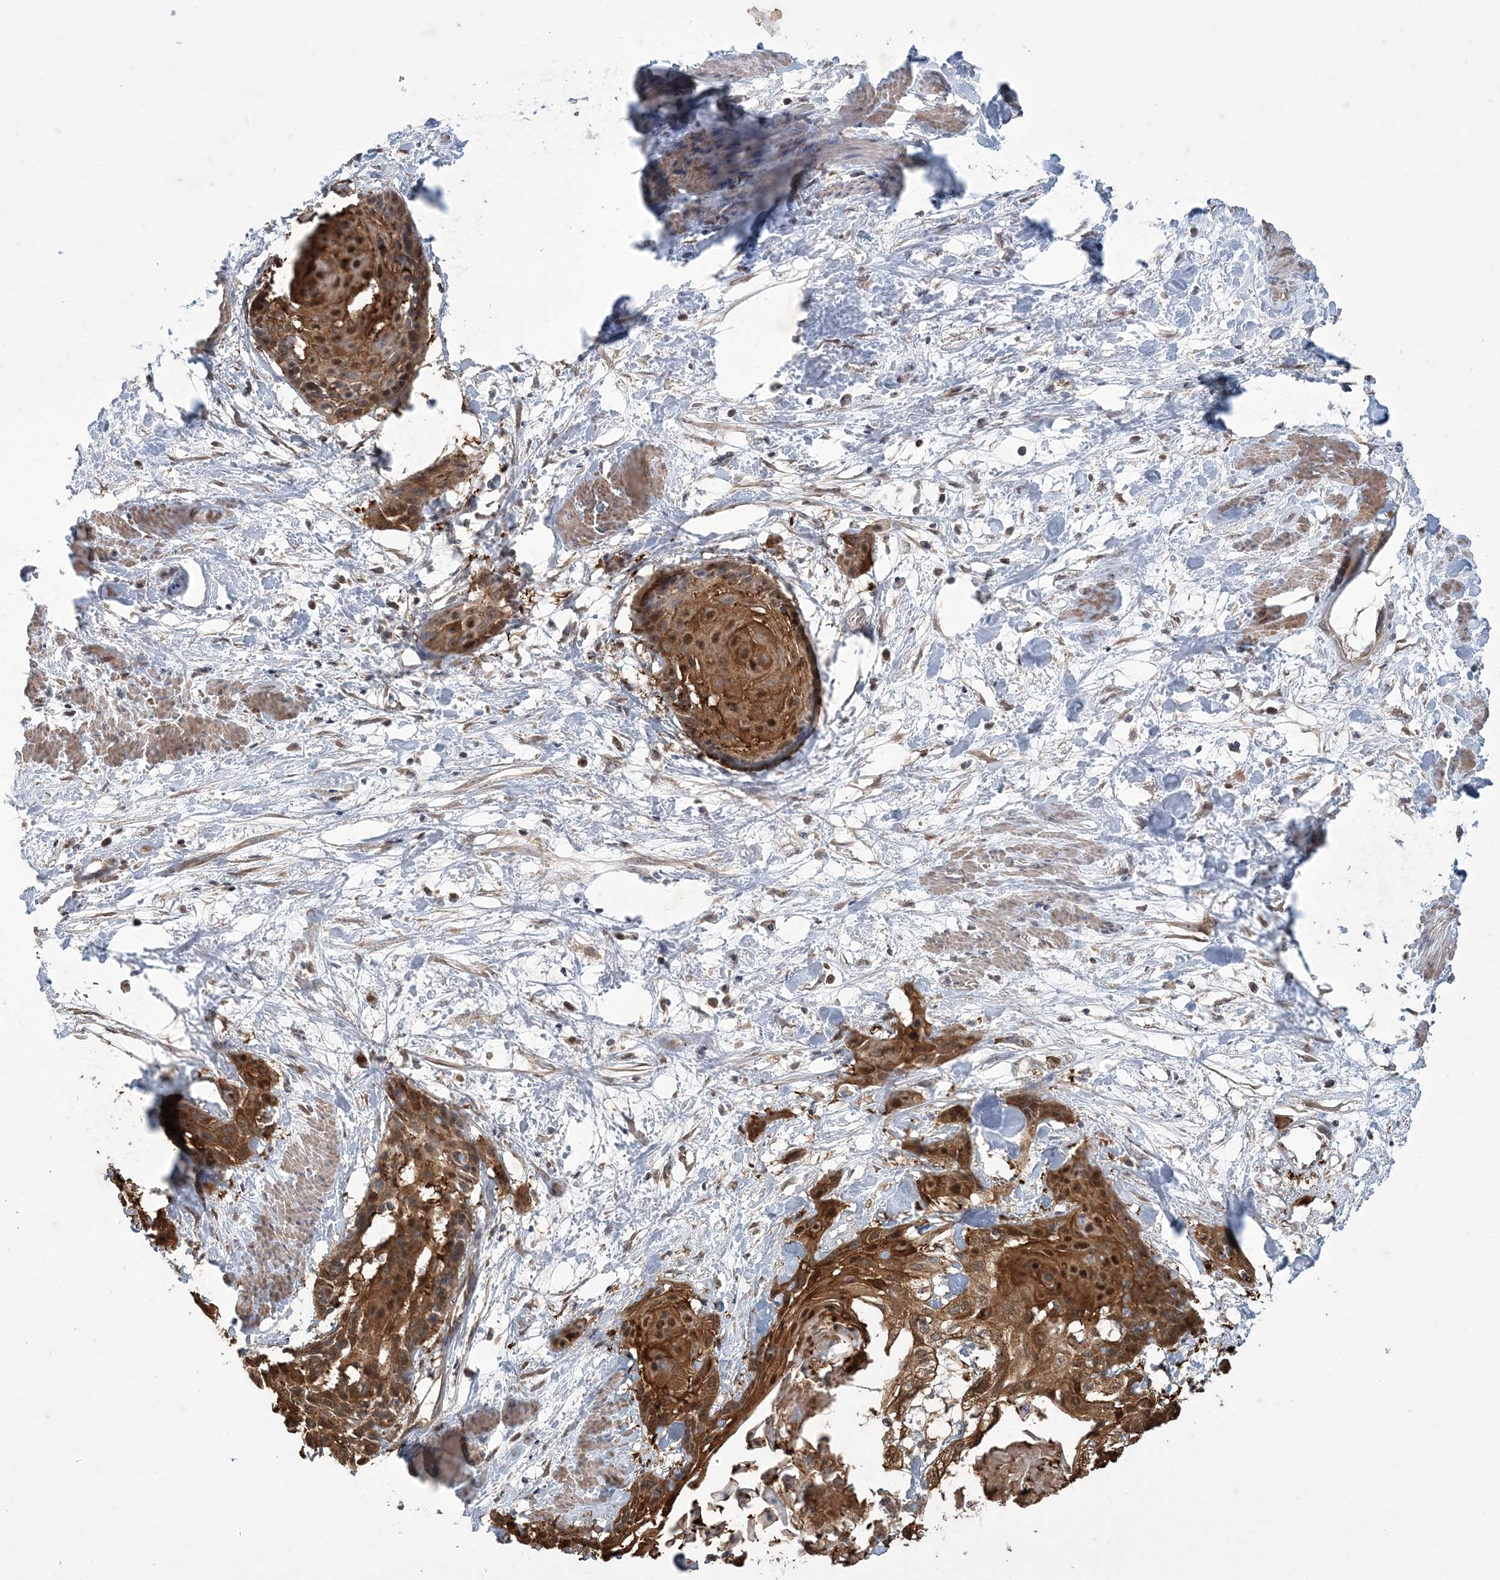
{"staining": {"intensity": "moderate", "quantity": ">75%", "location": "cytoplasmic/membranous,nuclear"}, "tissue": "cervical cancer", "cell_type": "Tumor cells", "image_type": "cancer", "snomed": [{"axis": "morphology", "description": "Squamous cell carcinoma, NOS"}, {"axis": "topography", "description": "Cervix"}], "caption": "Protein expression analysis of human squamous cell carcinoma (cervical) reveals moderate cytoplasmic/membranous and nuclear positivity in approximately >75% of tumor cells. The staining was performed using DAB to visualize the protein expression in brown, while the nuclei were stained in blue with hematoxylin (Magnification: 20x).", "gene": "SLX9", "patient": {"sex": "female", "age": 57}}